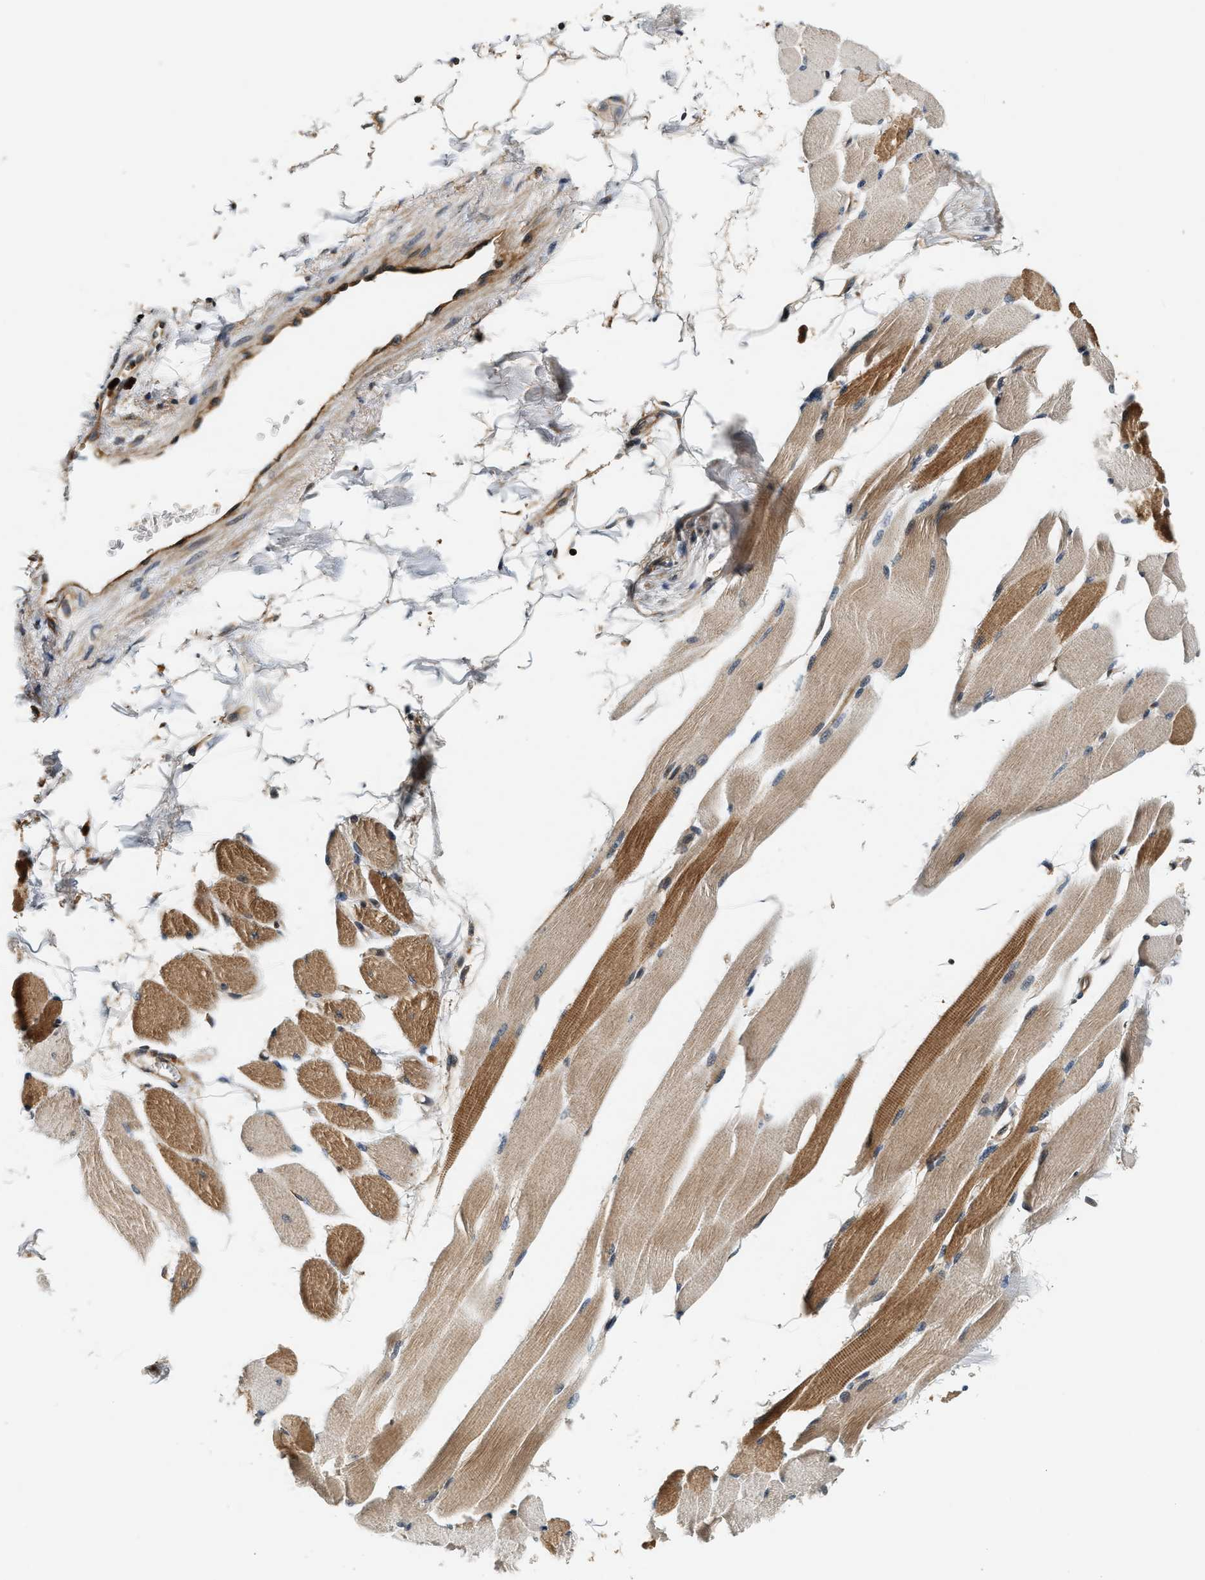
{"staining": {"intensity": "moderate", "quantity": ">75%", "location": "cytoplasmic/membranous"}, "tissue": "skeletal muscle", "cell_type": "Myocytes", "image_type": "normal", "snomed": [{"axis": "morphology", "description": "Normal tissue, NOS"}, {"axis": "topography", "description": "Skeletal muscle"}, {"axis": "topography", "description": "Peripheral nerve tissue"}], "caption": "Skeletal muscle stained with DAB (3,3'-diaminobenzidine) IHC exhibits medium levels of moderate cytoplasmic/membranous expression in approximately >75% of myocytes. (brown staining indicates protein expression, while blue staining denotes nuclei).", "gene": "SAMD9", "patient": {"sex": "female", "age": 84}}